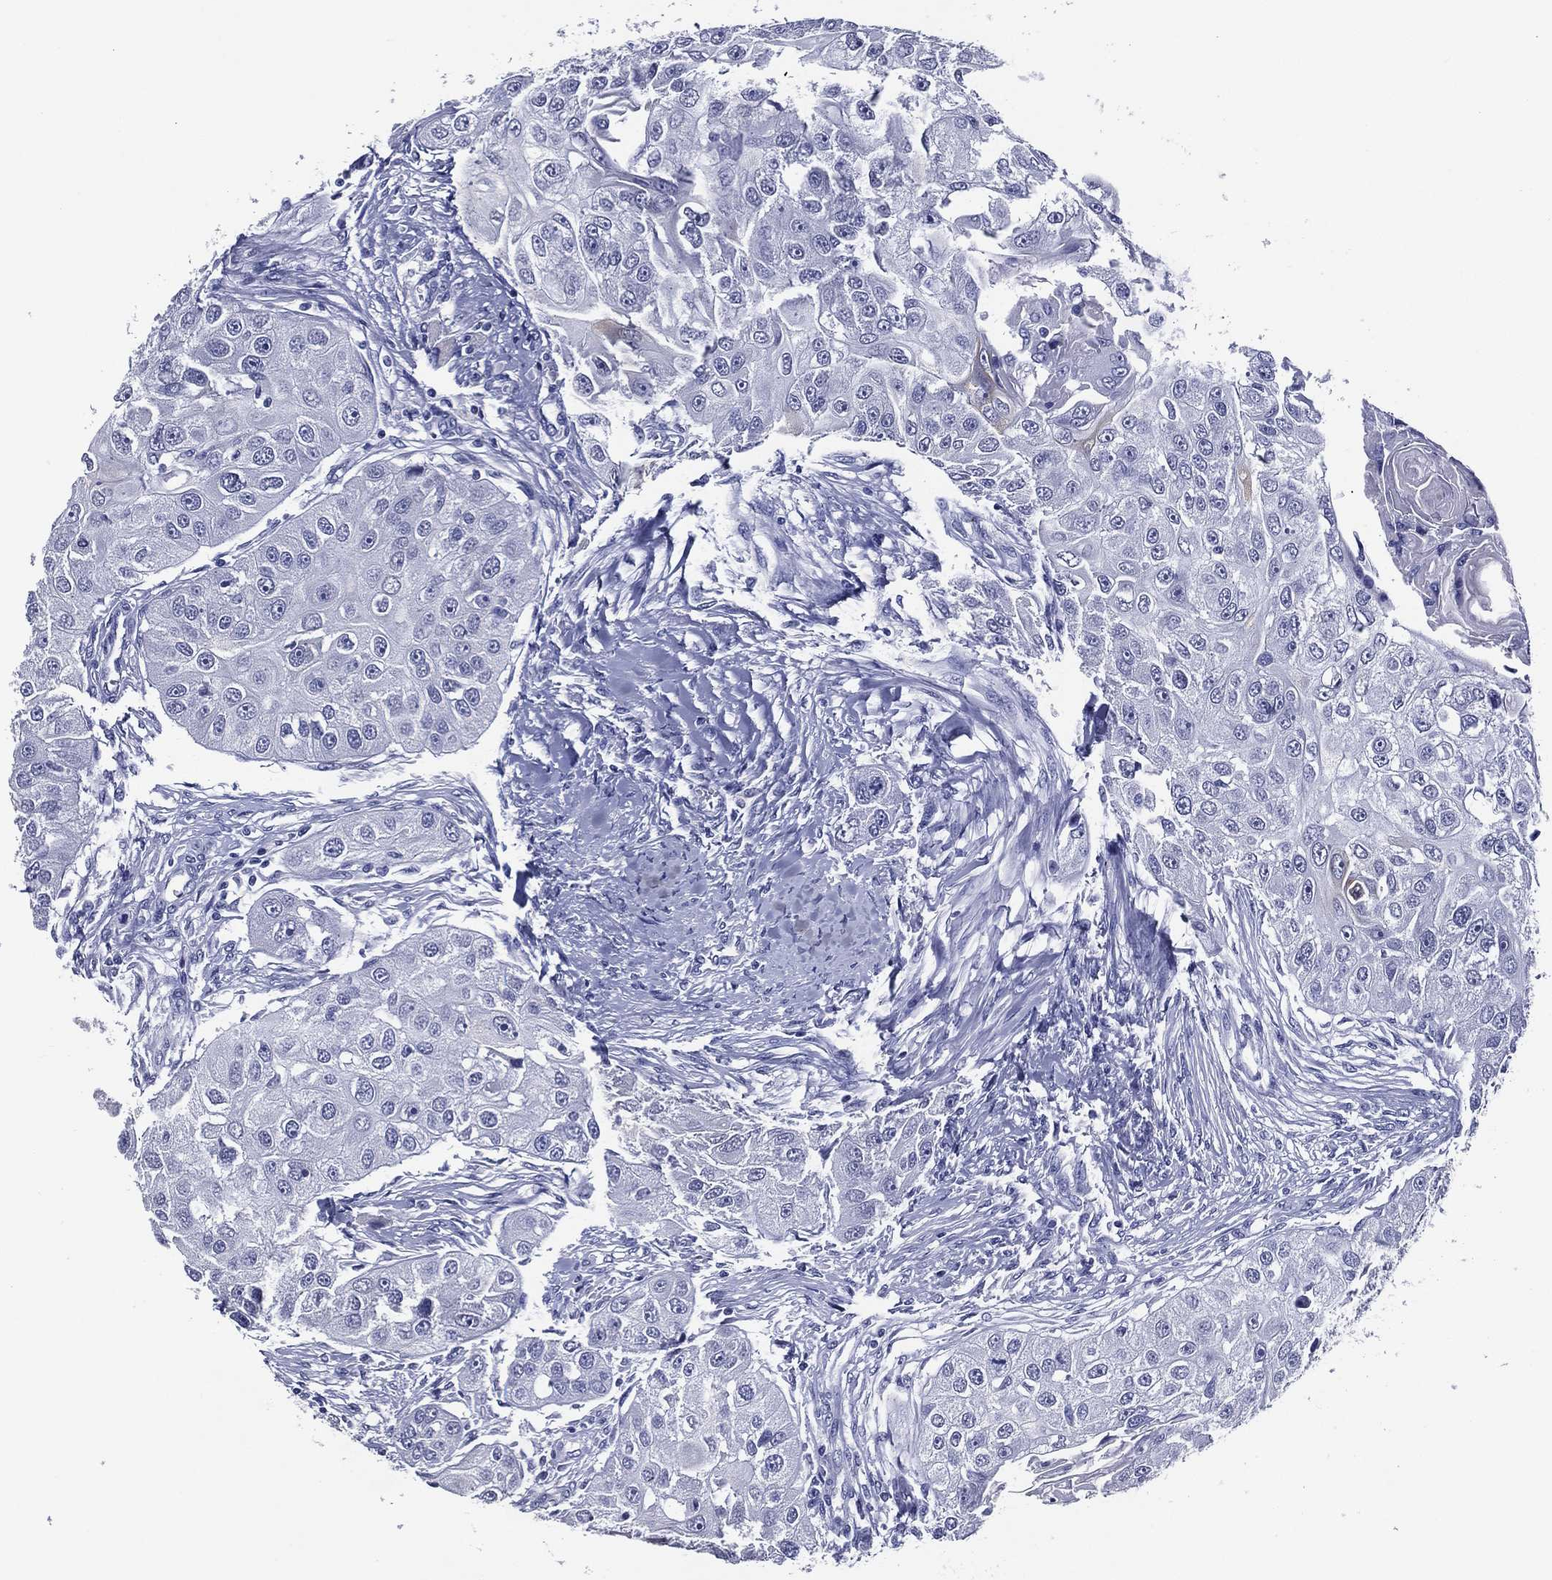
{"staining": {"intensity": "negative", "quantity": "none", "location": "none"}, "tissue": "head and neck cancer", "cell_type": "Tumor cells", "image_type": "cancer", "snomed": [{"axis": "morphology", "description": "Normal tissue, NOS"}, {"axis": "morphology", "description": "Squamous cell carcinoma, NOS"}, {"axis": "topography", "description": "Skeletal muscle"}, {"axis": "topography", "description": "Head-Neck"}], "caption": "Immunohistochemistry (IHC) micrograph of head and neck cancer (squamous cell carcinoma) stained for a protein (brown), which exhibits no expression in tumor cells. (Brightfield microscopy of DAB (3,3'-diaminobenzidine) immunohistochemistry (IHC) at high magnification).", "gene": "ACE2", "patient": {"sex": "male", "age": 51}}